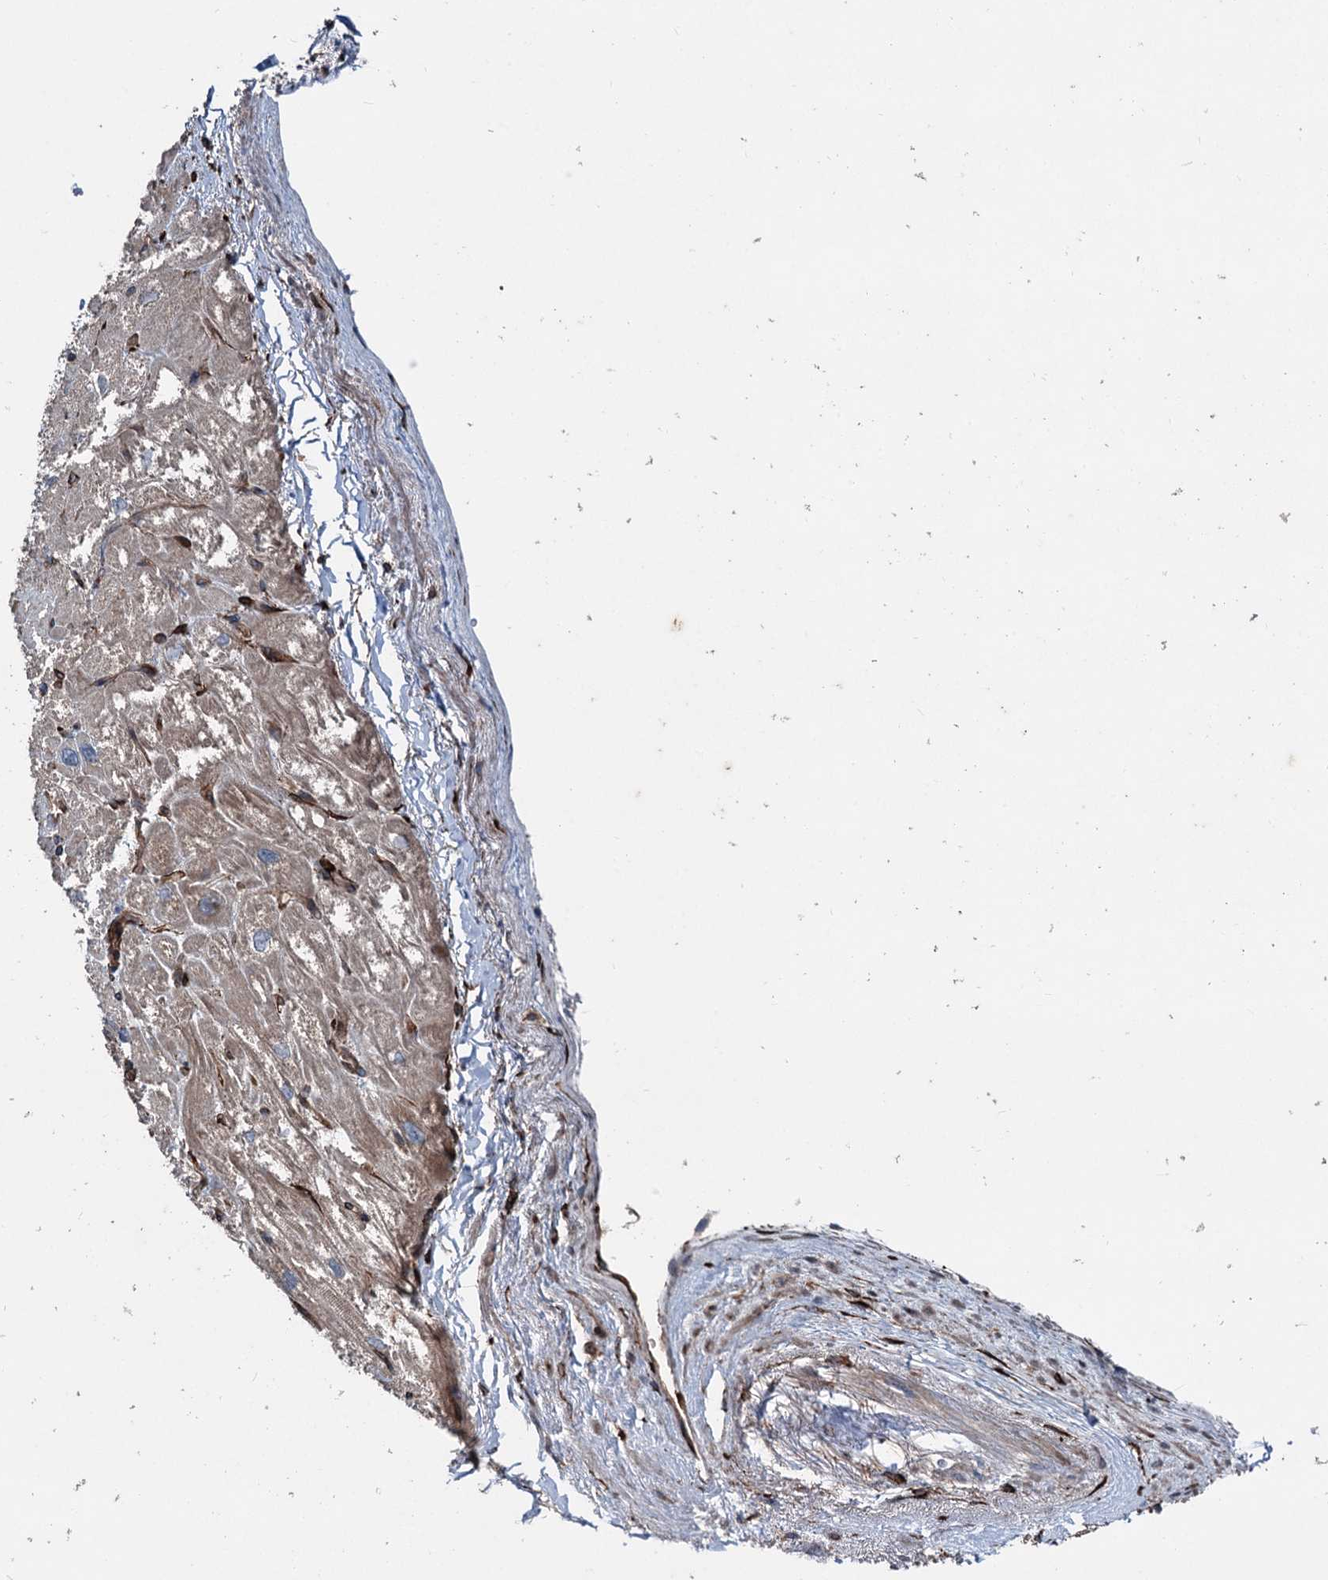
{"staining": {"intensity": "strong", "quantity": "25%-75%", "location": "cytoplasmic/membranous"}, "tissue": "heart muscle", "cell_type": "Cardiomyocytes", "image_type": "normal", "snomed": [{"axis": "morphology", "description": "Normal tissue, NOS"}, {"axis": "topography", "description": "Heart"}], "caption": "A histopathology image of human heart muscle stained for a protein demonstrates strong cytoplasmic/membranous brown staining in cardiomyocytes. Using DAB (brown) and hematoxylin (blue) stains, captured at high magnification using brightfield microscopy.", "gene": "DDIAS", "patient": {"sex": "male", "age": 50}}